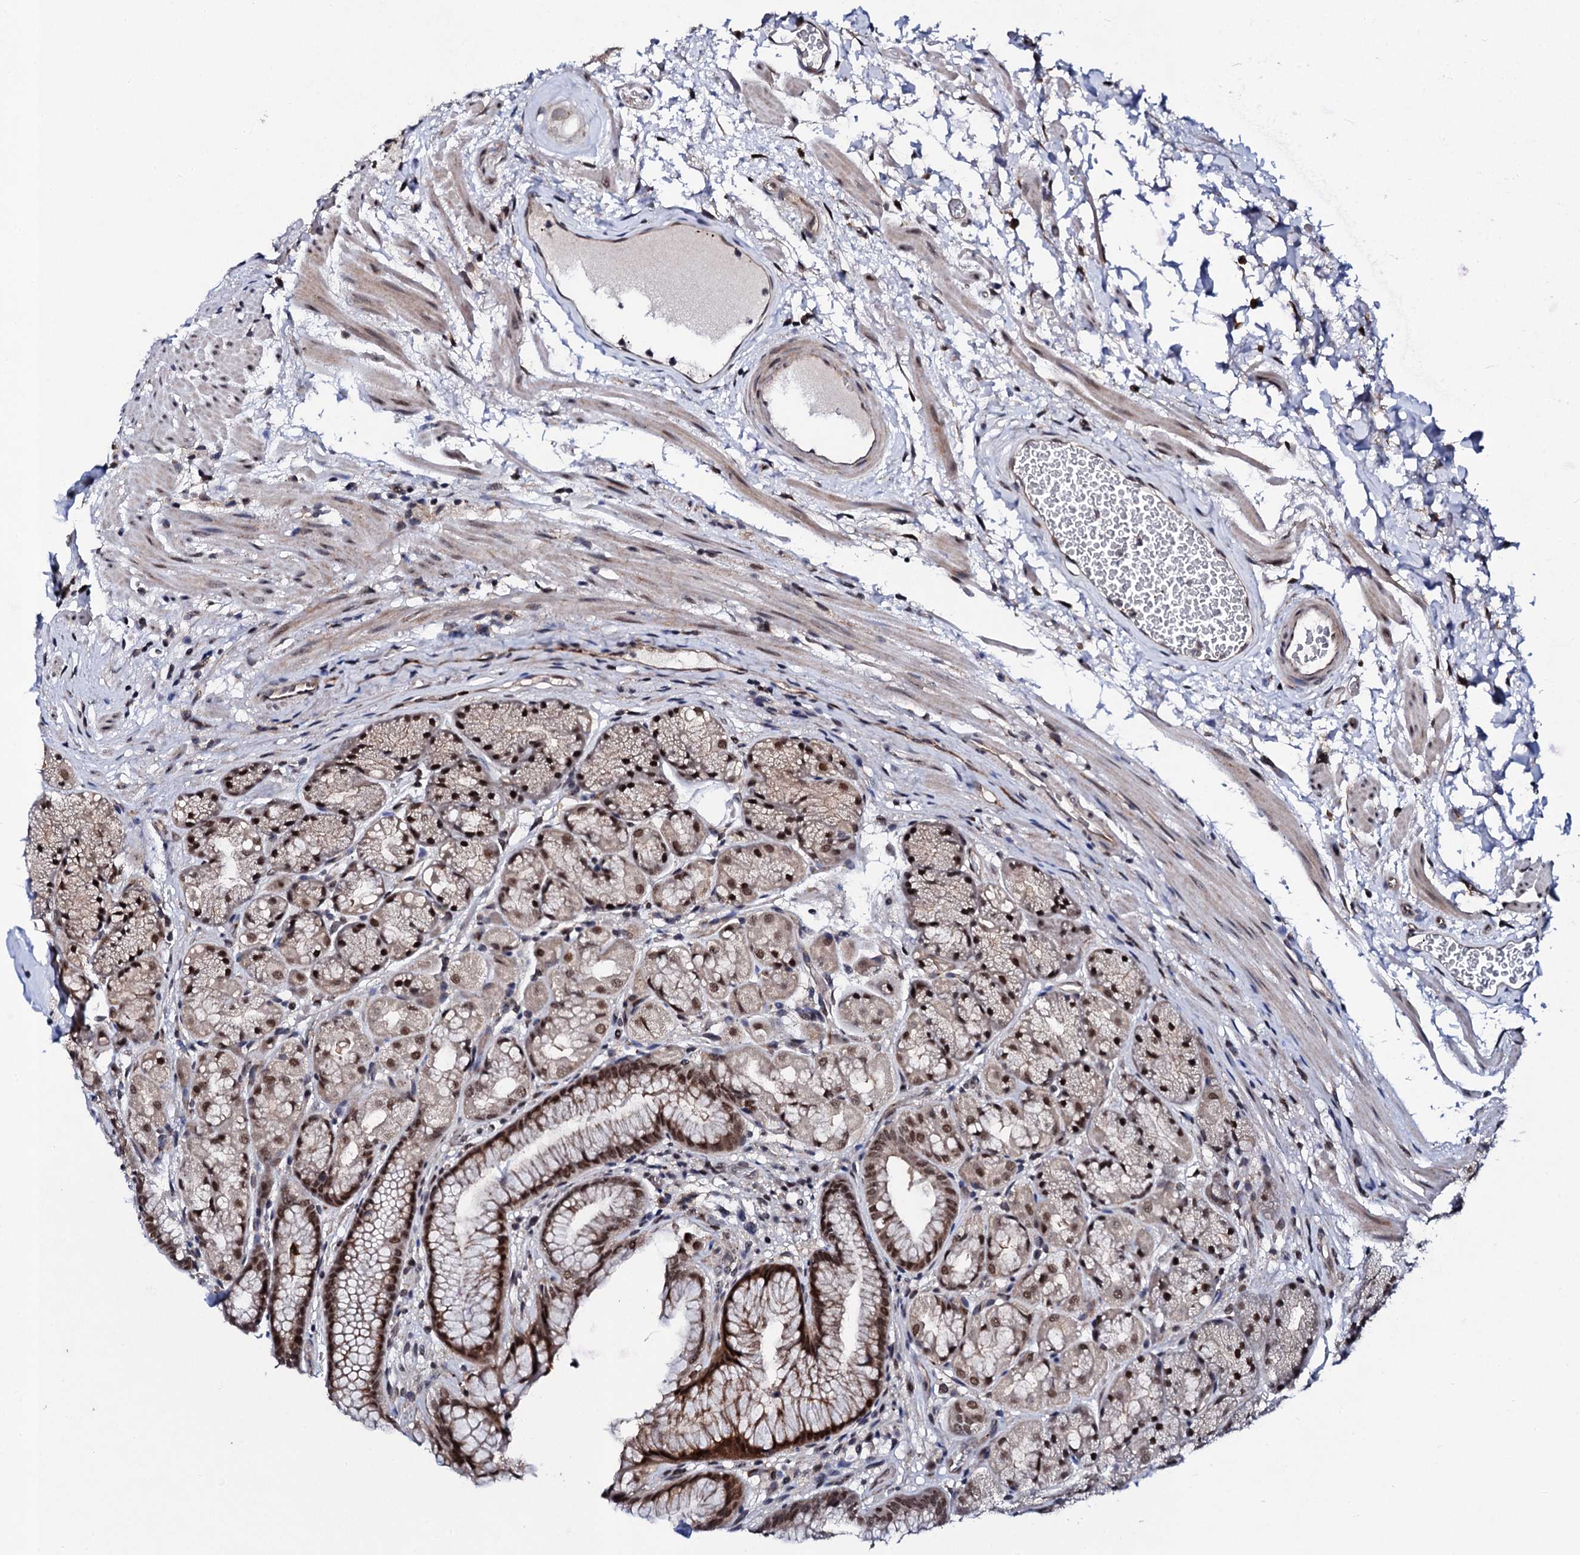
{"staining": {"intensity": "strong", "quantity": ">75%", "location": "nuclear"}, "tissue": "stomach", "cell_type": "Glandular cells", "image_type": "normal", "snomed": [{"axis": "morphology", "description": "Normal tissue, NOS"}, {"axis": "topography", "description": "Stomach"}], "caption": "DAB (3,3'-diaminobenzidine) immunohistochemical staining of normal stomach exhibits strong nuclear protein staining in about >75% of glandular cells.", "gene": "CSTF3", "patient": {"sex": "male", "age": 63}}